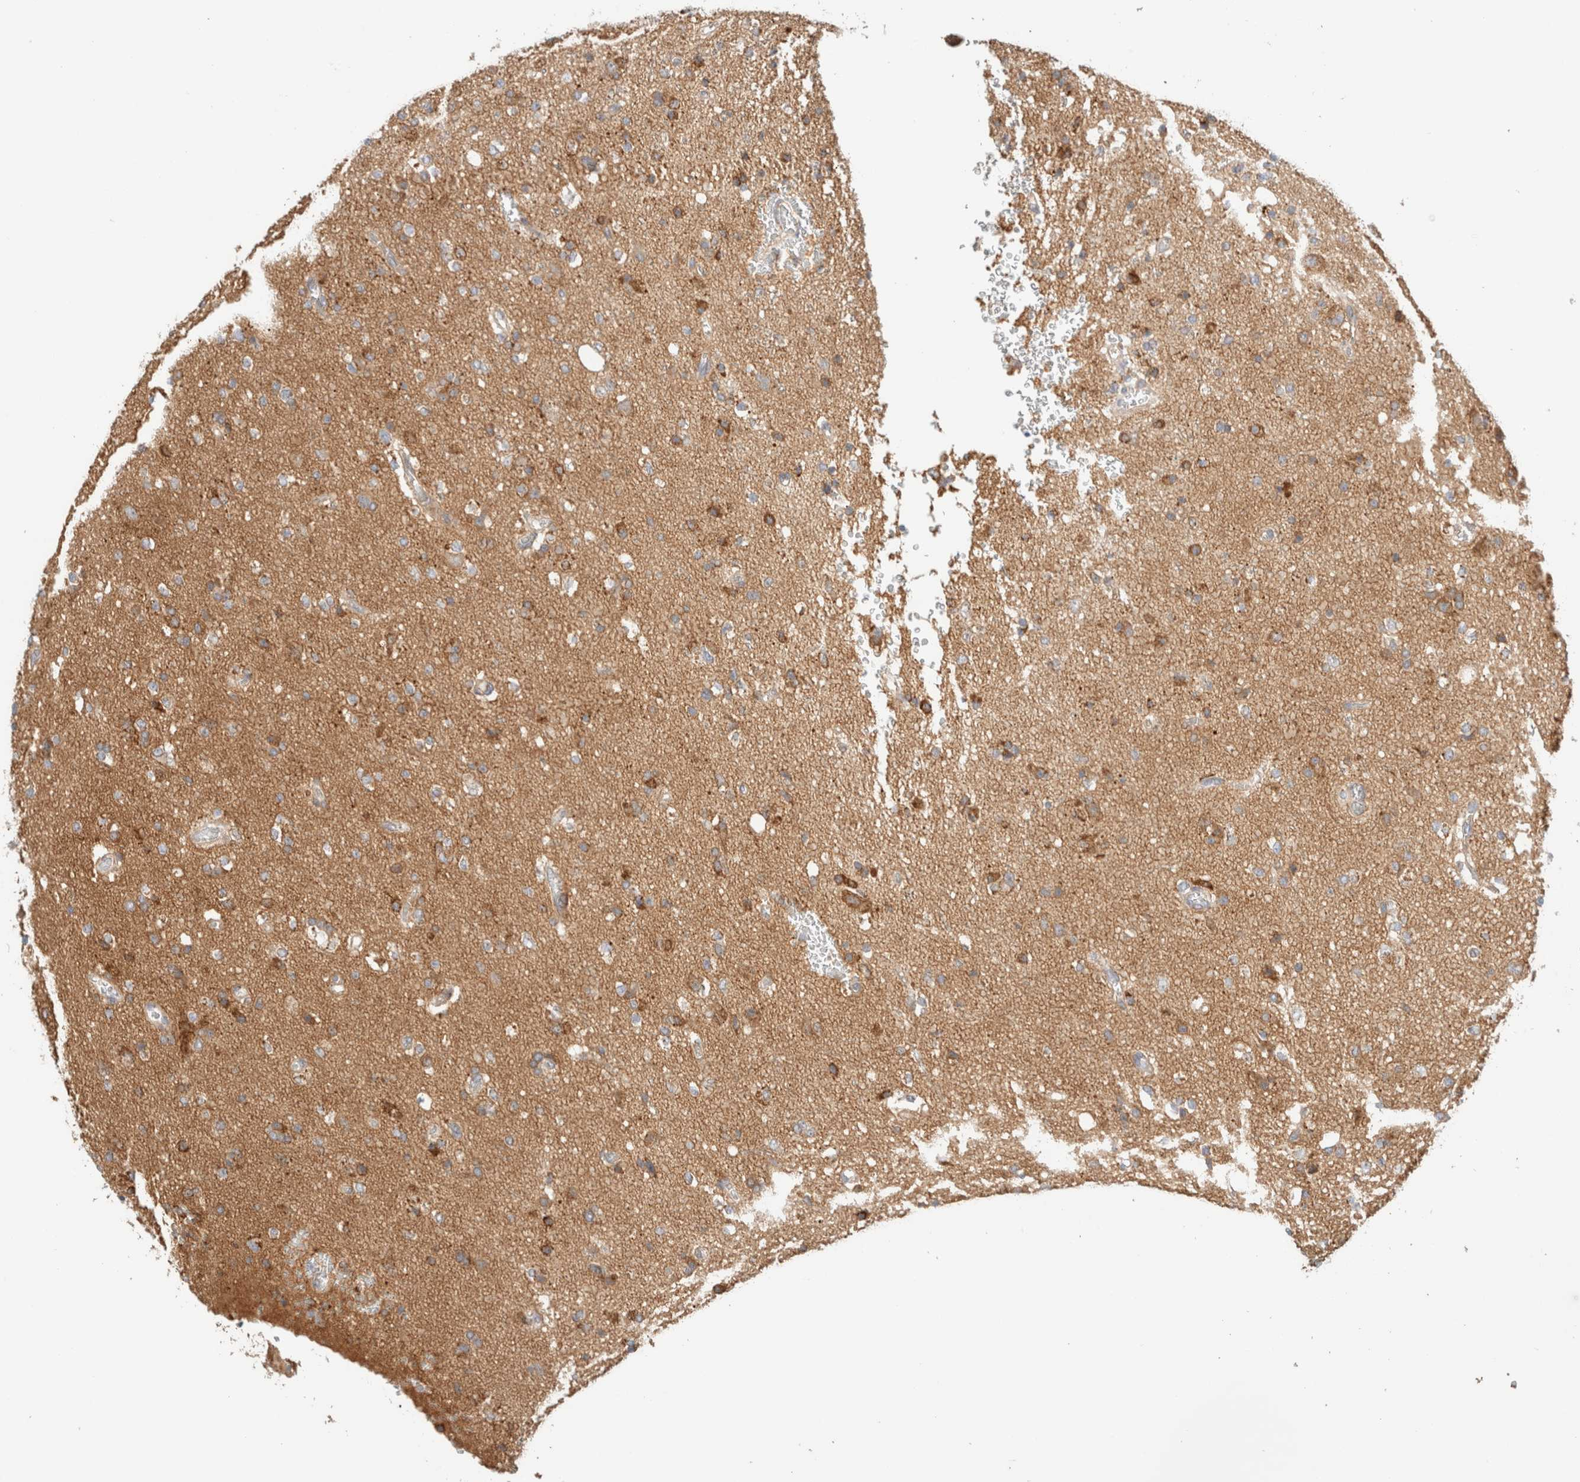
{"staining": {"intensity": "moderate", "quantity": "<25%", "location": "cytoplasmic/membranous"}, "tissue": "glioma", "cell_type": "Tumor cells", "image_type": "cancer", "snomed": [{"axis": "morphology", "description": "Glioma, malignant, High grade"}, {"axis": "topography", "description": "Brain"}], "caption": "Immunohistochemical staining of malignant glioma (high-grade) demonstrates low levels of moderate cytoplasmic/membranous protein positivity in about <25% of tumor cells.", "gene": "MRM3", "patient": {"sex": "male", "age": 47}}